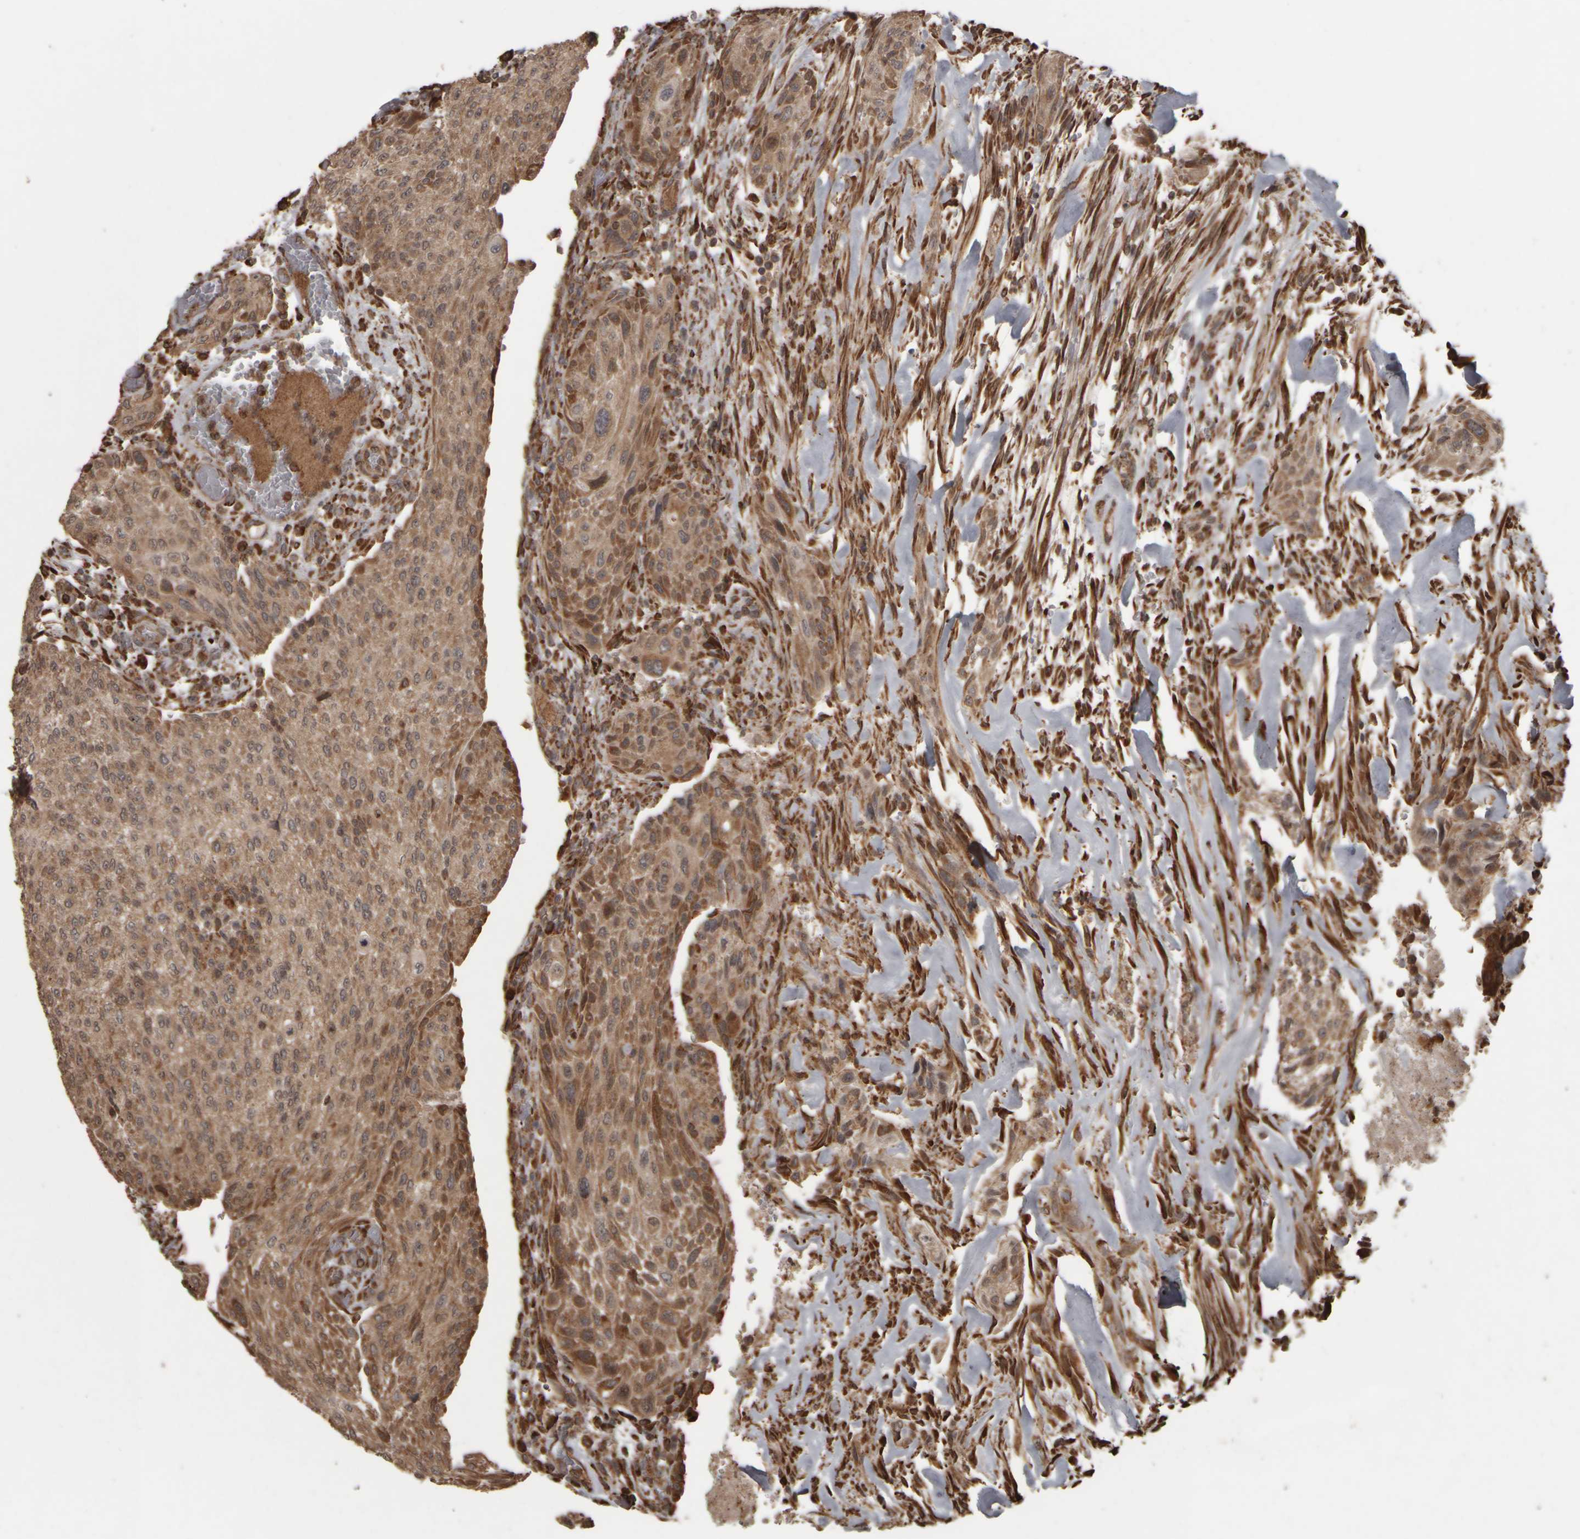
{"staining": {"intensity": "moderate", "quantity": ">75%", "location": "cytoplasmic/membranous"}, "tissue": "urothelial cancer", "cell_type": "Tumor cells", "image_type": "cancer", "snomed": [{"axis": "morphology", "description": "Urothelial carcinoma, Low grade"}, {"axis": "morphology", "description": "Urothelial carcinoma, High grade"}, {"axis": "topography", "description": "Urinary bladder"}], "caption": "The immunohistochemical stain shows moderate cytoplasmic/membranous expression in tumor cells of urothelial carcinoma (high-grade) tissue.", "gene": "AGBL3", "patient": {"sex": "male", "age": 35}}